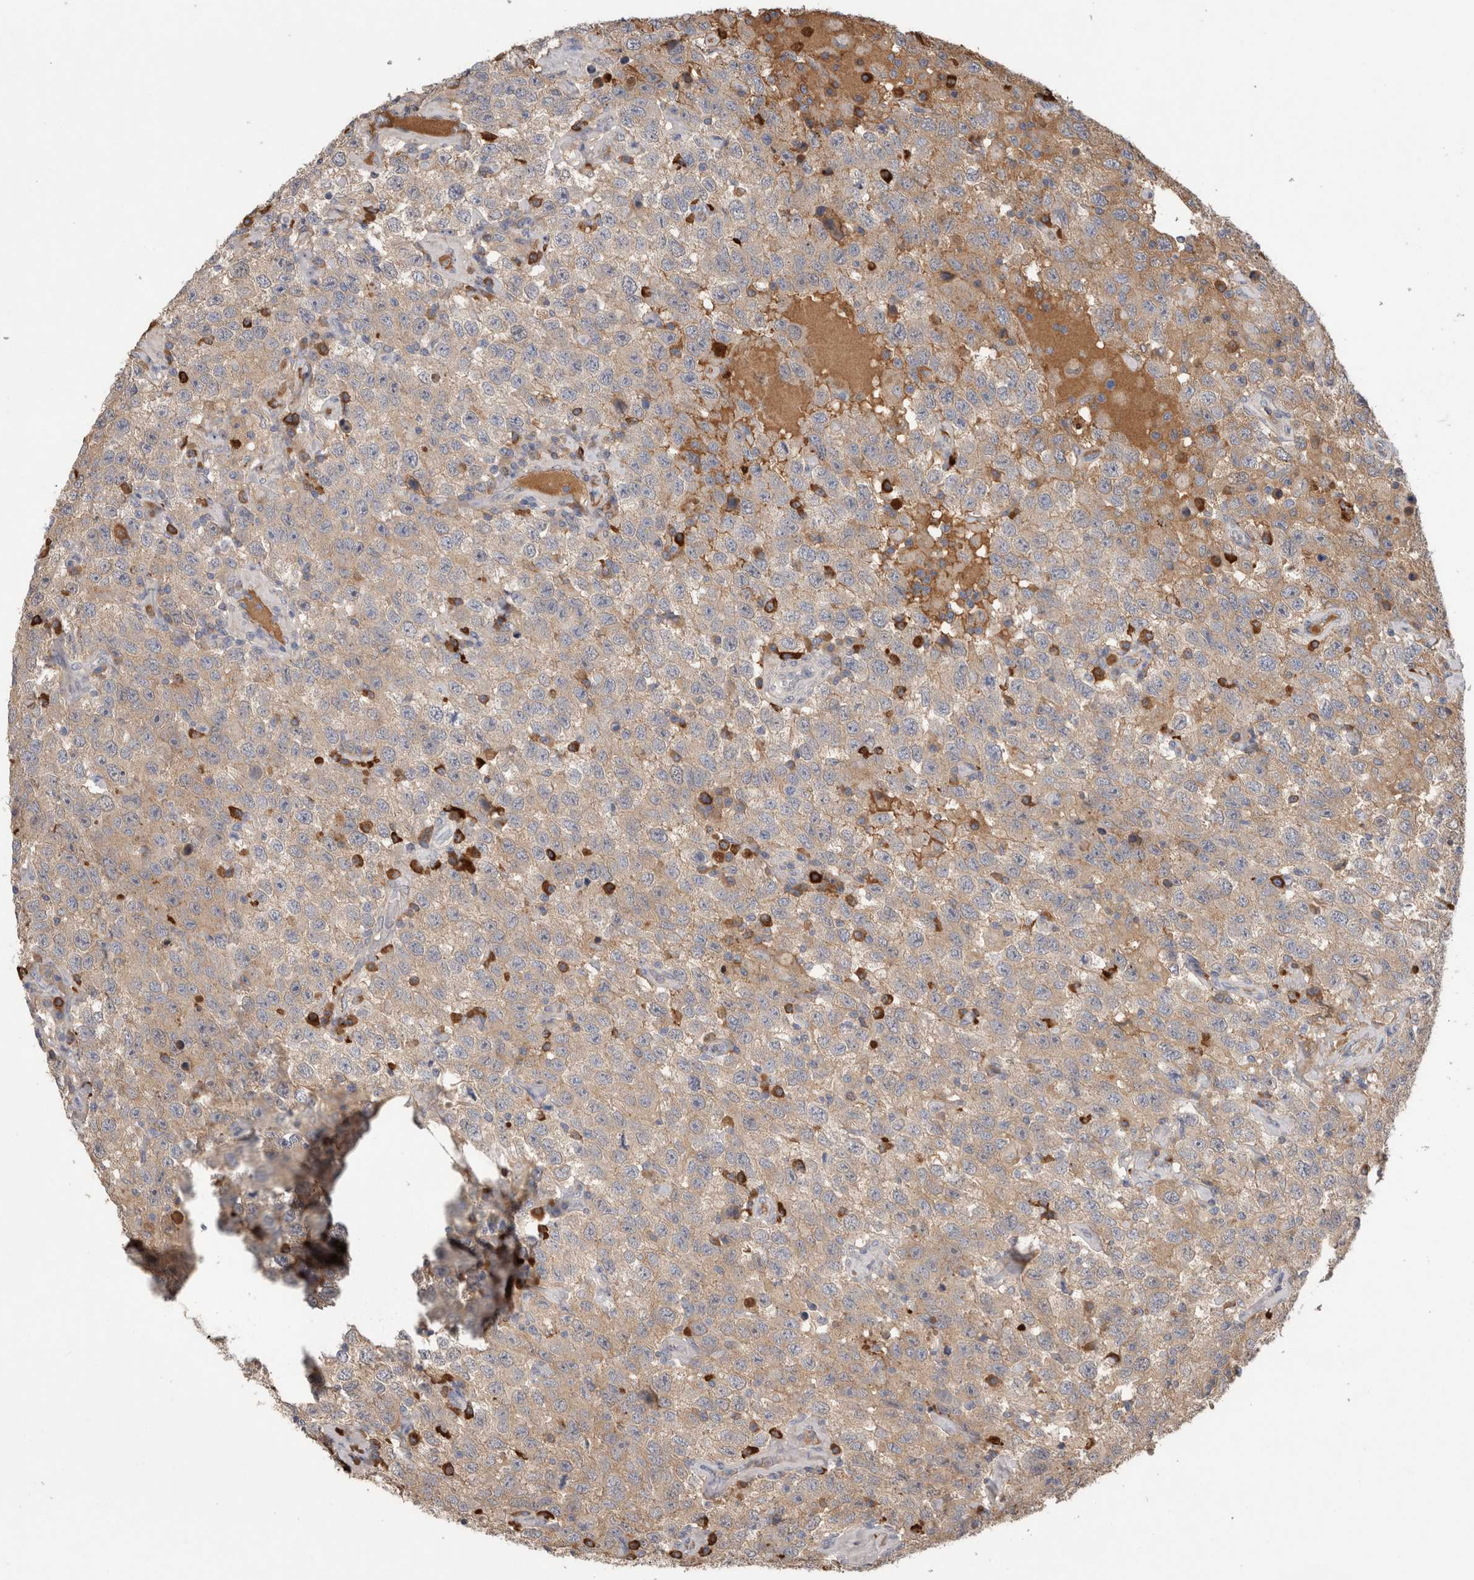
{"staining": {"intensity": "weak", "quantity": ">75%", "location": "cytoplasmic/membranous"}, "tissue": "testis cancer", "cell_type": "Tumor cells", "image_type": "cancer", "snomed": [{"axis": "morphology", "description": "Seminoma, NOS"}, {"axis": "topography", "description": "Testis"}], "caption": "Immunohistochemistry (IHC) histopathology image of testis seminoma stained for a protein (brown), which displays low levels of weak cytoplasmic/membranous staining in approximately >75% of tumor cells.", "gene": "PPP3CC", "patient": {"sex": "male", "age": 41}}